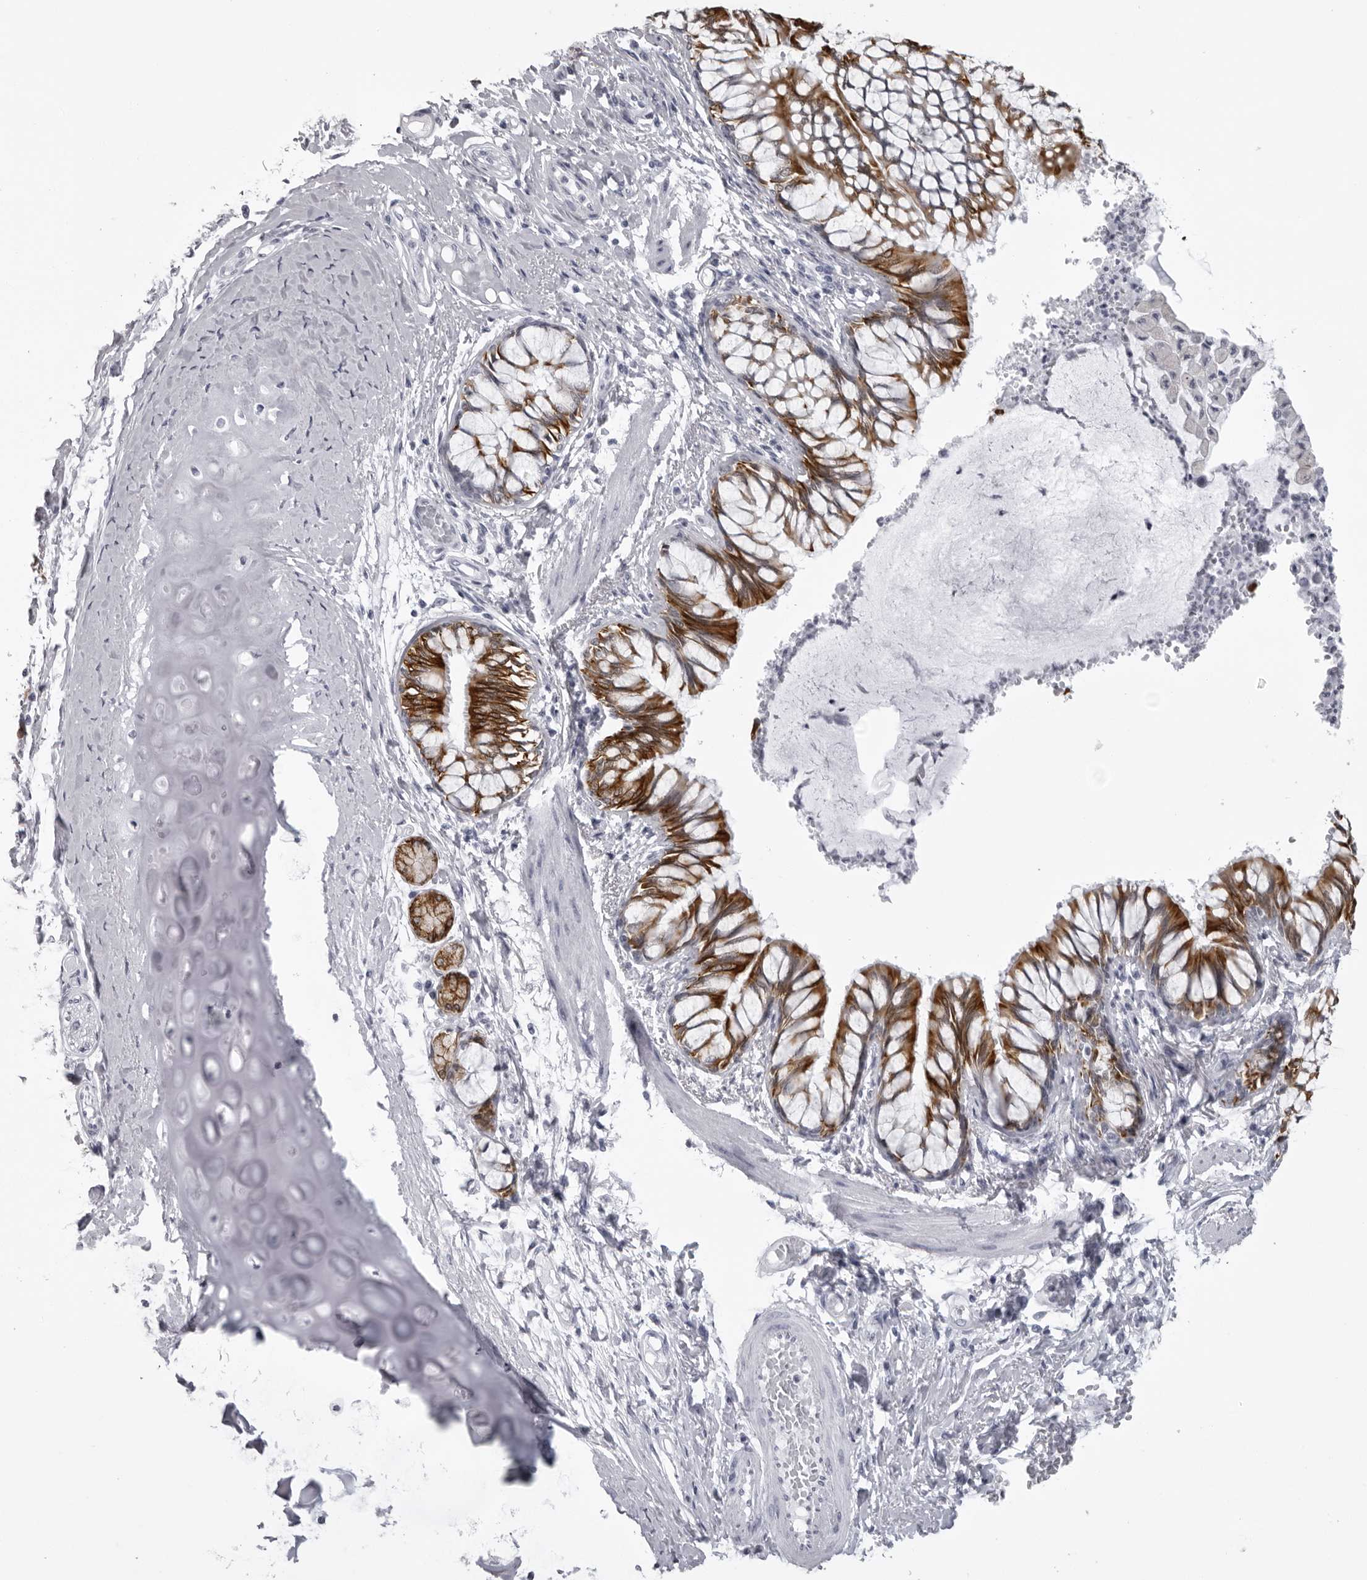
{"staining": {"intensity": "strong", "quantity": ">75%", "location": "cytoplasmic/membranous"}, "tissue": "bronchus", "cell_type": "Respiratory epithelial cells", "image_type": "normal", "snomed": [{"axis": "morphology", "description": "Normal tissue, NOS"}, {"axis": "topography", "description": "Cartilage tissue"}, {"axis": "topography", "description": "Bronchus"}, {"axis": "topography", "description": "Lung"}], "caption": "The micrograph reveals immunohistochemical staining of benign bronchus. There is strong cytoplasmic/membranous expression is identified in about >75% of respiratory epithelial cells.", "gene": "UROD", "patient": {"sex": "female", "age": 49}}